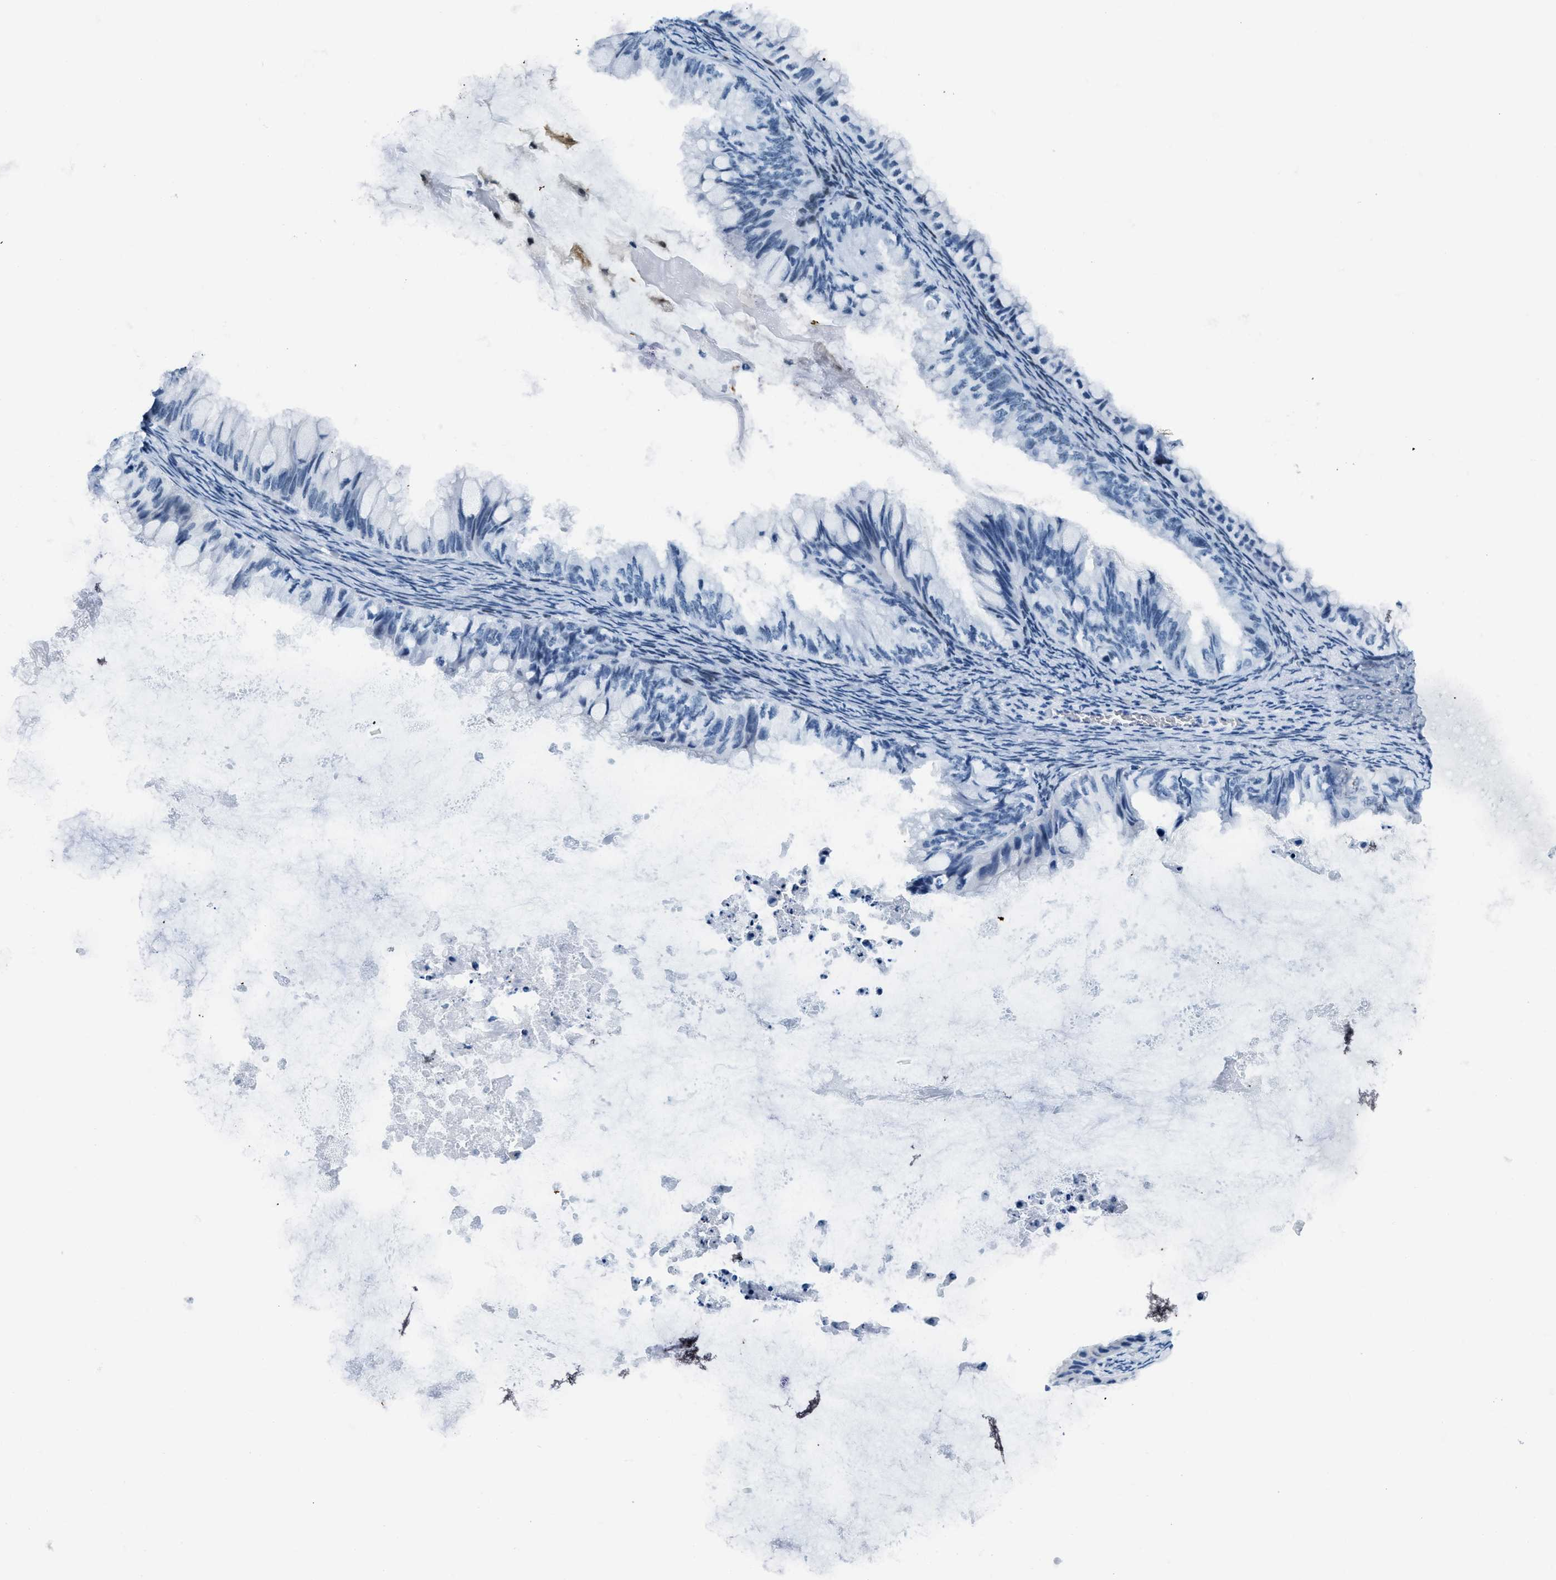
{"staining": {"intensity": "negative", "quantity": "none", "location": "none"}, "tissue": "ovarian cancer", "cell_type": "Tumor cells", "image_type": "cancer", "snomed": [{"axis": "morphology", "description": "Cystadenocarcinoma, mucinous, NOS"}, {"axis": "topography", "description": "Ovary"}], "caption": "Immunohistochemical staining of ovarian cancer reveals no significant positivity in tumor cells.", "gene": "PLA2G2A", "patient": {"sex": "female", "age": 80}}